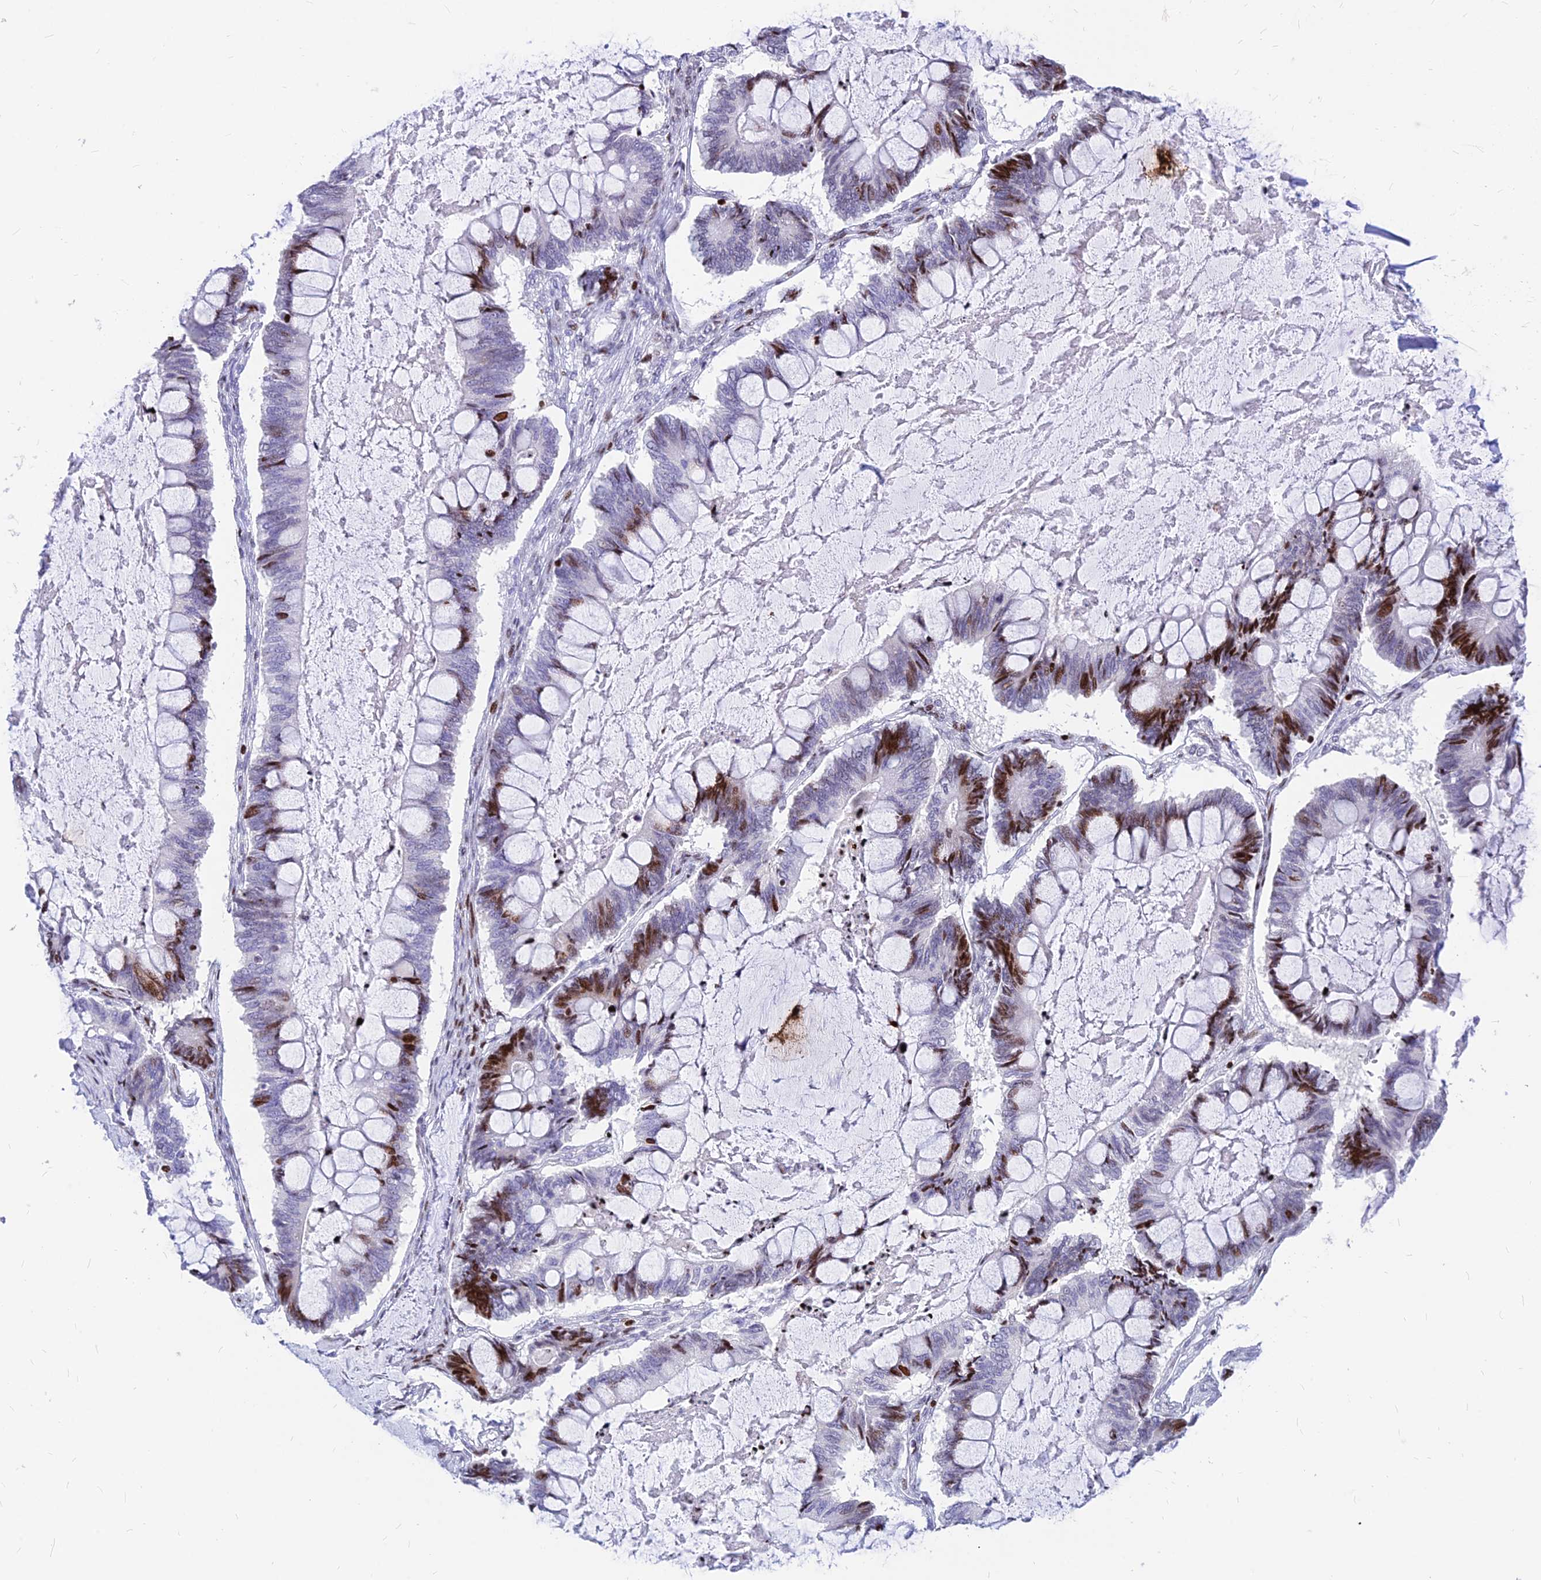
{"staining": {"intensity": "moderate", "quantity": "25%-75%", "location": "nuclear"}, "tissue": "ovarian cancer", "cell_type": "Tumor cells", "image_type": "cancer", "snomed": [{"axis": "morphology", "description": "Cystadenocarcinoma, mucinous, NOS"}, {"axis": "topography", "description": "Ovary"}], "caption": "Ovarian cancer stained with DAB immunohistochemistry displays medium levels of moderate nuclear positivity in about 25%-75% of tumor cells.", "gene": "PRPS1", "patient": {"sex": "female", "age": 61}}